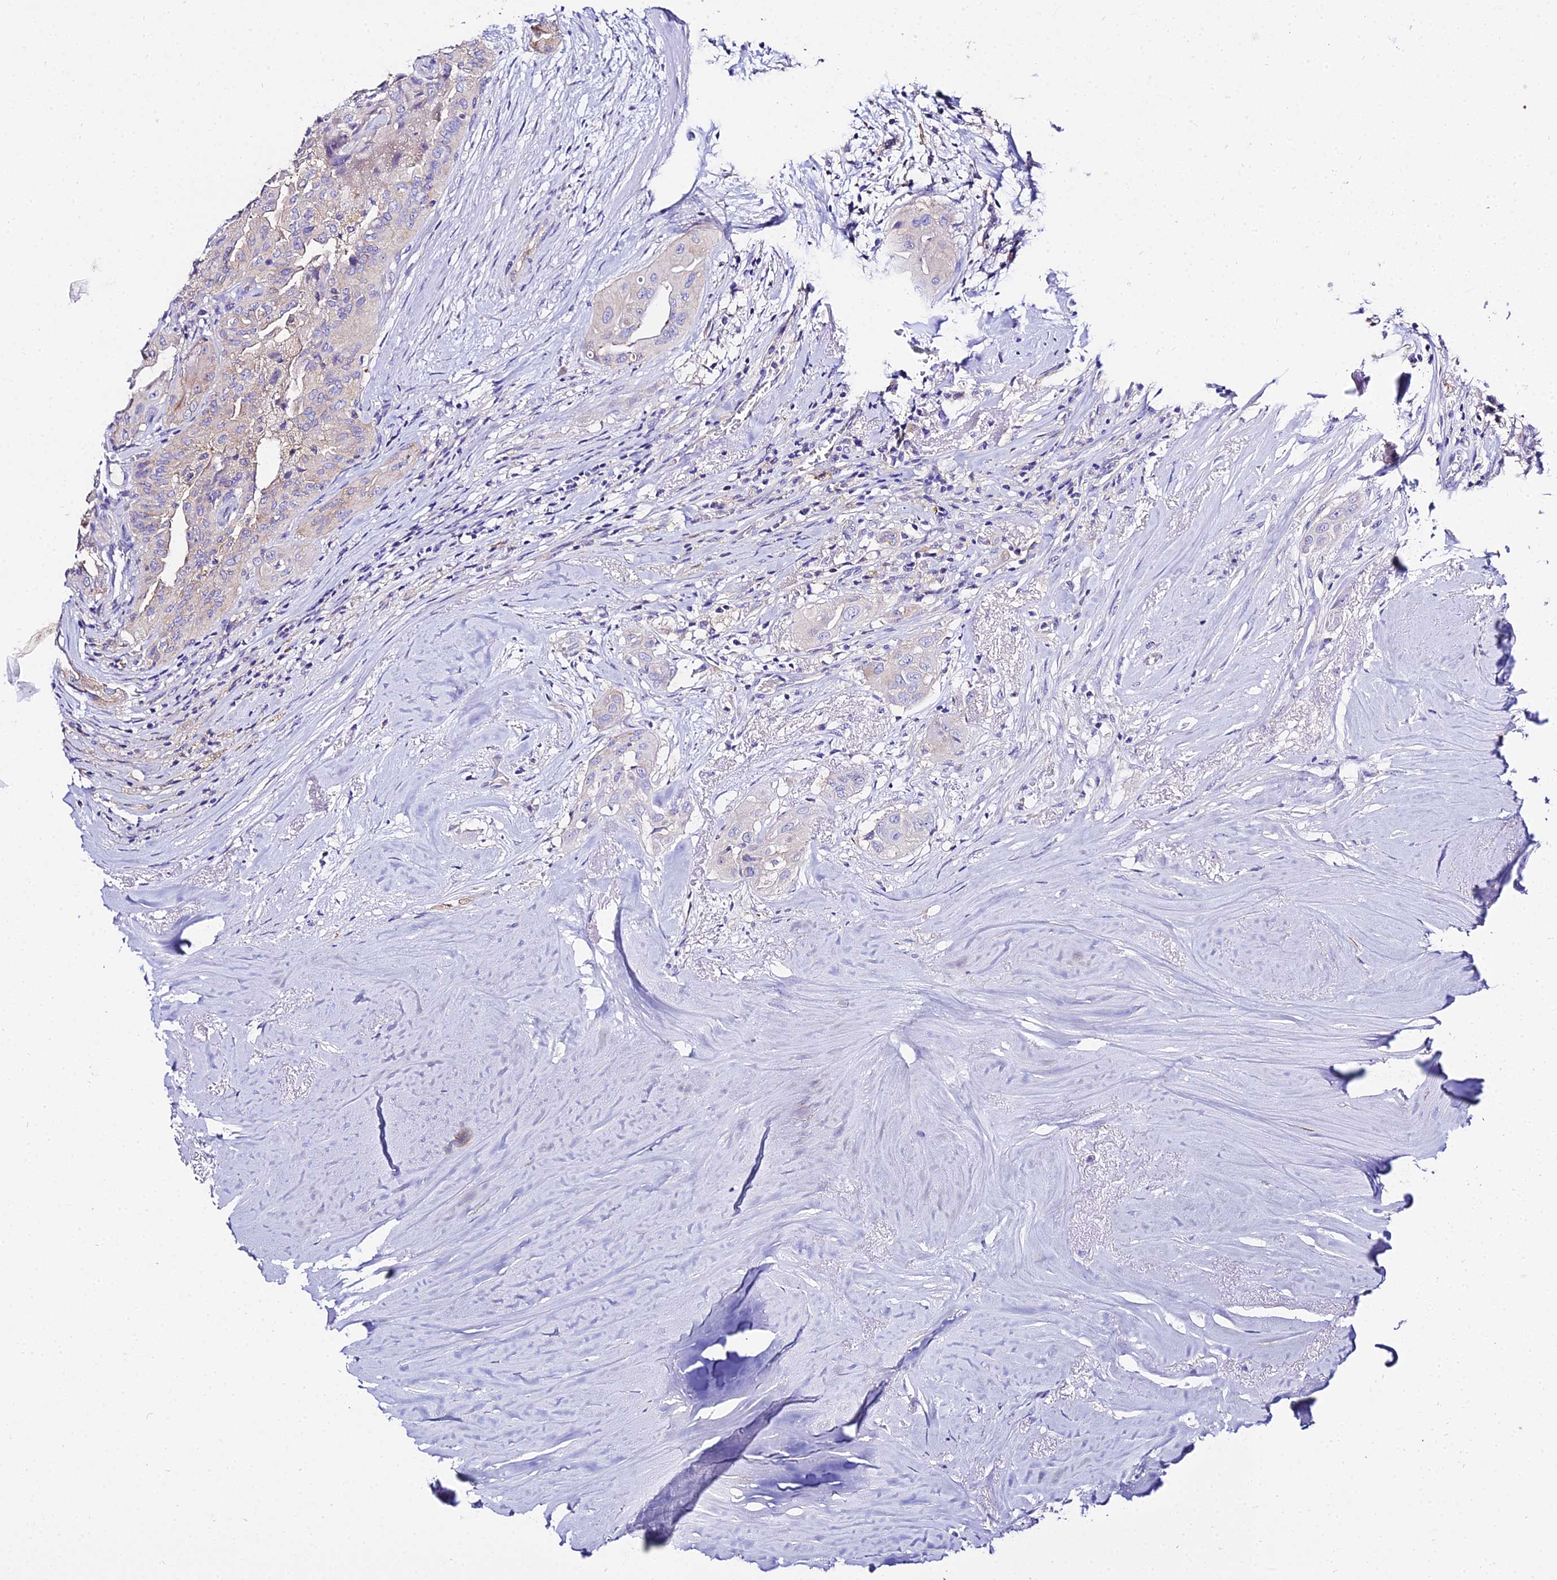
{"staining": {"intensity": "negative", "quantity": "none", "location": "none"}, "tissue": "thyroid cancer", "cell_type": "Tumor cells", "image_type": "cancer", "snomed": [{"axis": "morphology", "description": "Papillary adenocarcinoma, NOS"}, {"axis": "topography", "description": "Thyroid gland"}], "caption": "Tumor cells are negative for brown protein staining in papillary adenocarcinoma (thyroid).", "gene": "TUBA3D", "patient": {"sex": "female", "age": 59}}